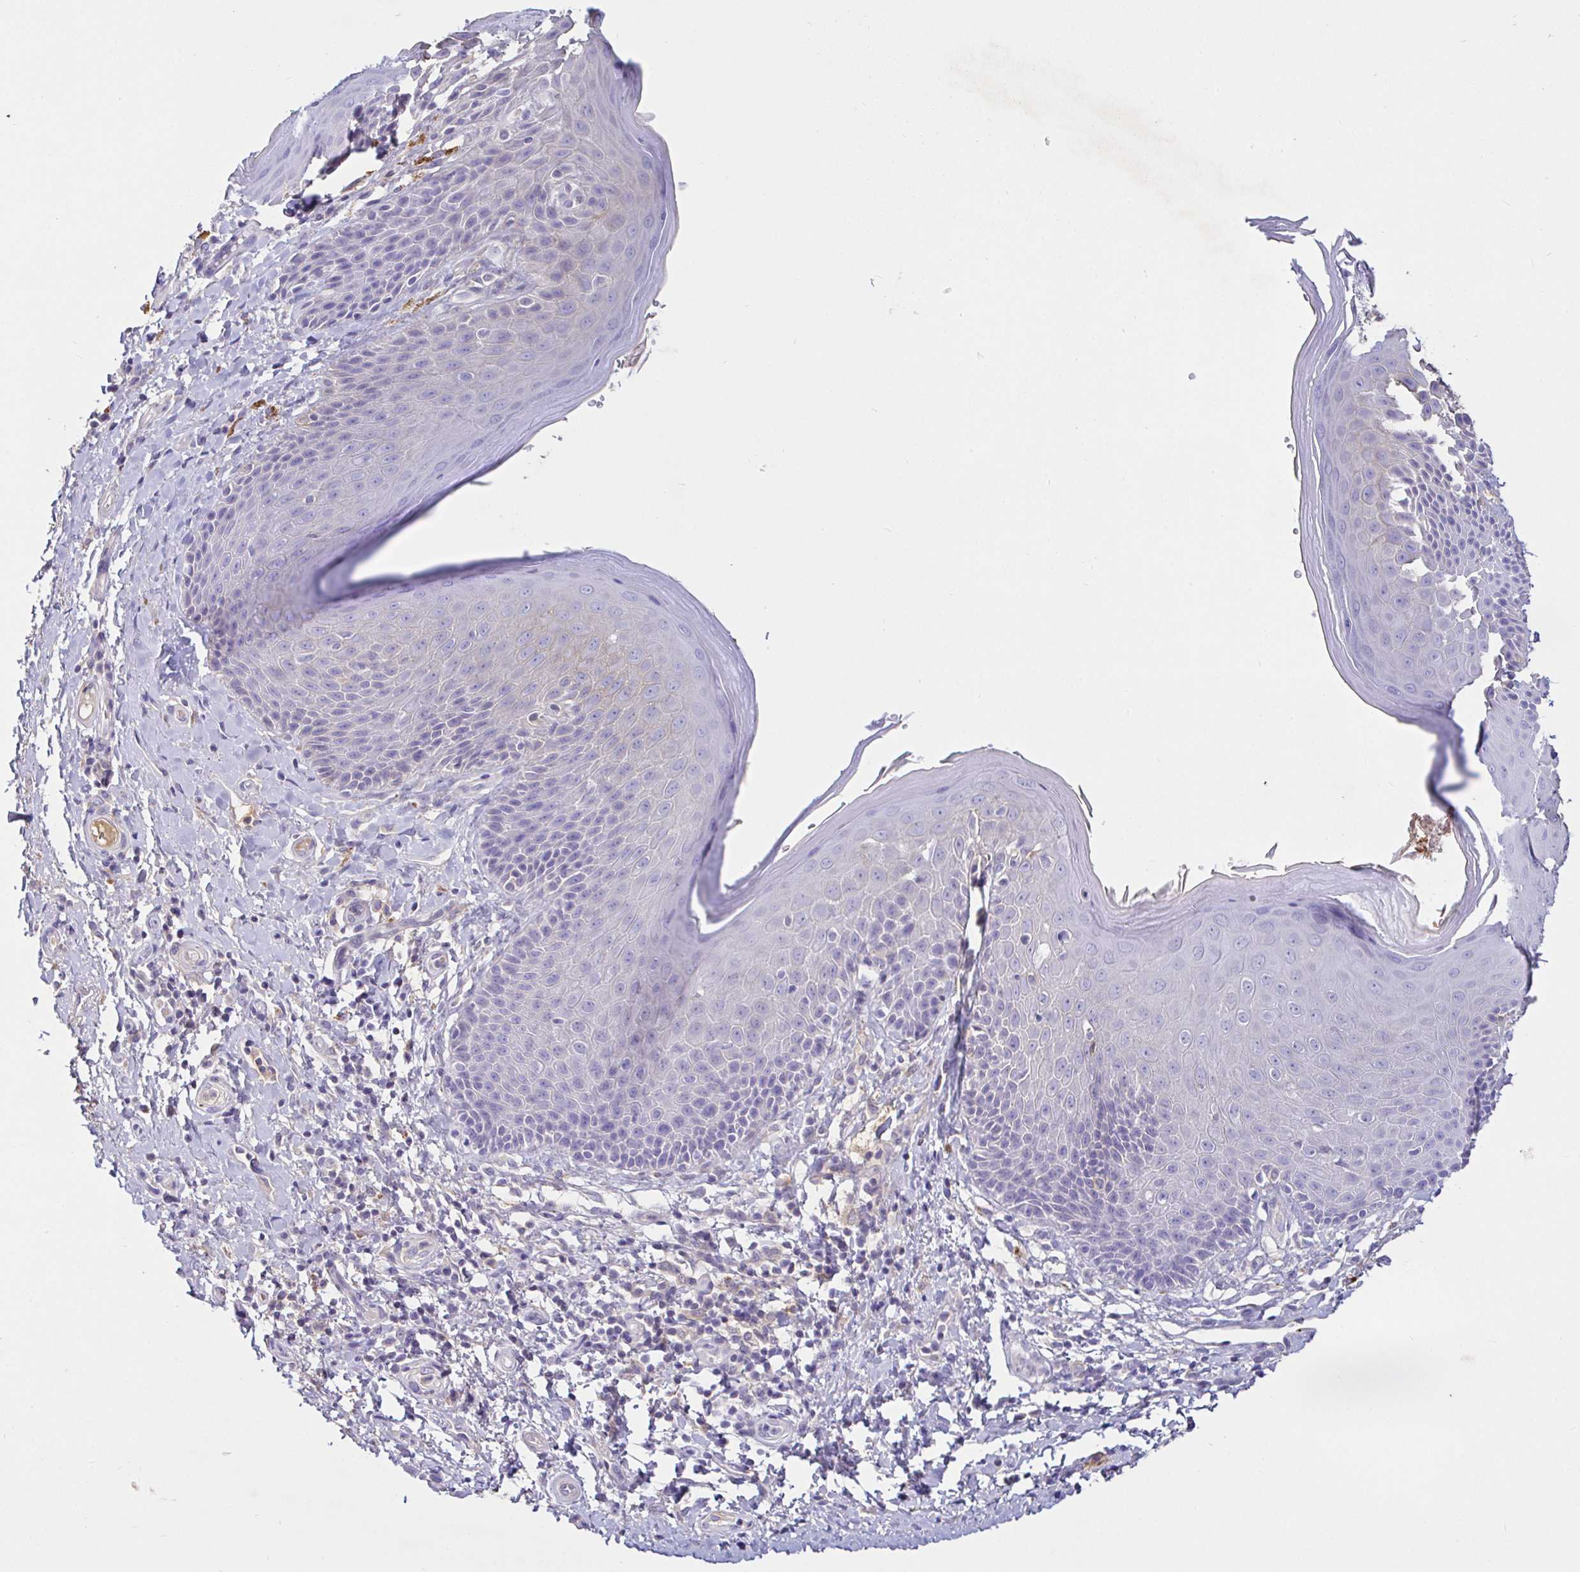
{"staining": {"intensity": "negative", "quantity": "none", "location": "none"}, "tissue": "skin", "cell_type": "Epidermal cells", "image_type": "normal", "snomed": [{"axis": "morphology", "description": "Normal tissue, NOS"}, {"axis": "topography", "description": "Anal"}, {"axis": "topography", "description": "Peripheral nerve tissue"}], "caption": "This is a histopathology image of immunohistochemistry staining of normal skin, which shows no staining in epidermal cells.", "gene": "SAA2", "patient": {"sex": "male", "age": 51}}